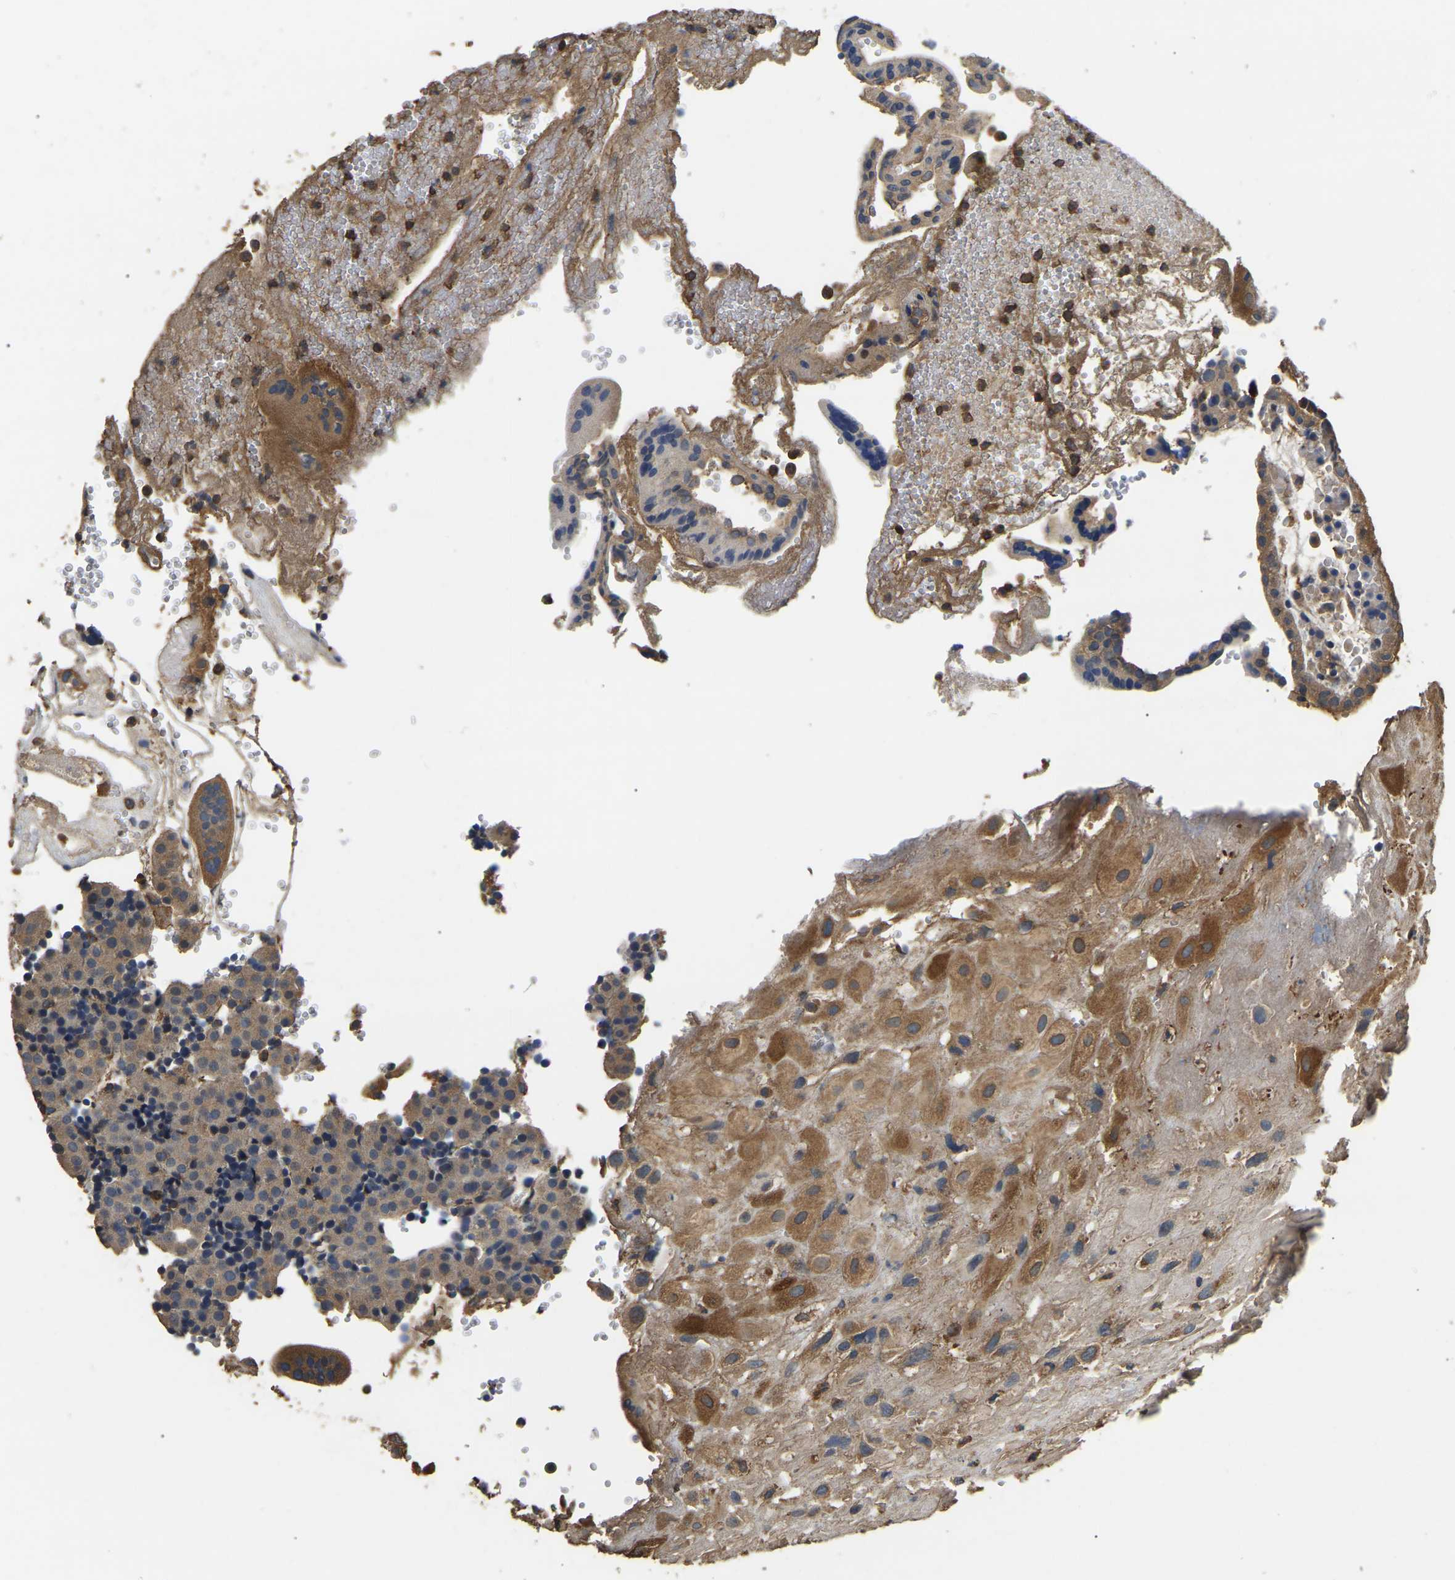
{"staining": {"intensity": "moderate", "quantity": ">75%", "location": "cytoplasmic/membranous"}, "tissue": "placenta", "cell_type": "Decidual cells", "image_type": "normal", "snomed": [{"axis": "morphology", "description": "Normal tissue, NOS"}, {"axis": "topography", "description": "Placenta"}], "caption": "Placenta stained with a brown dye exhibits moderate cytoplasmic/membranous positive staining in about >75% of decidual cells.", "gene": "SMPD2", "patient": {"sex": "female", "age": 18}}